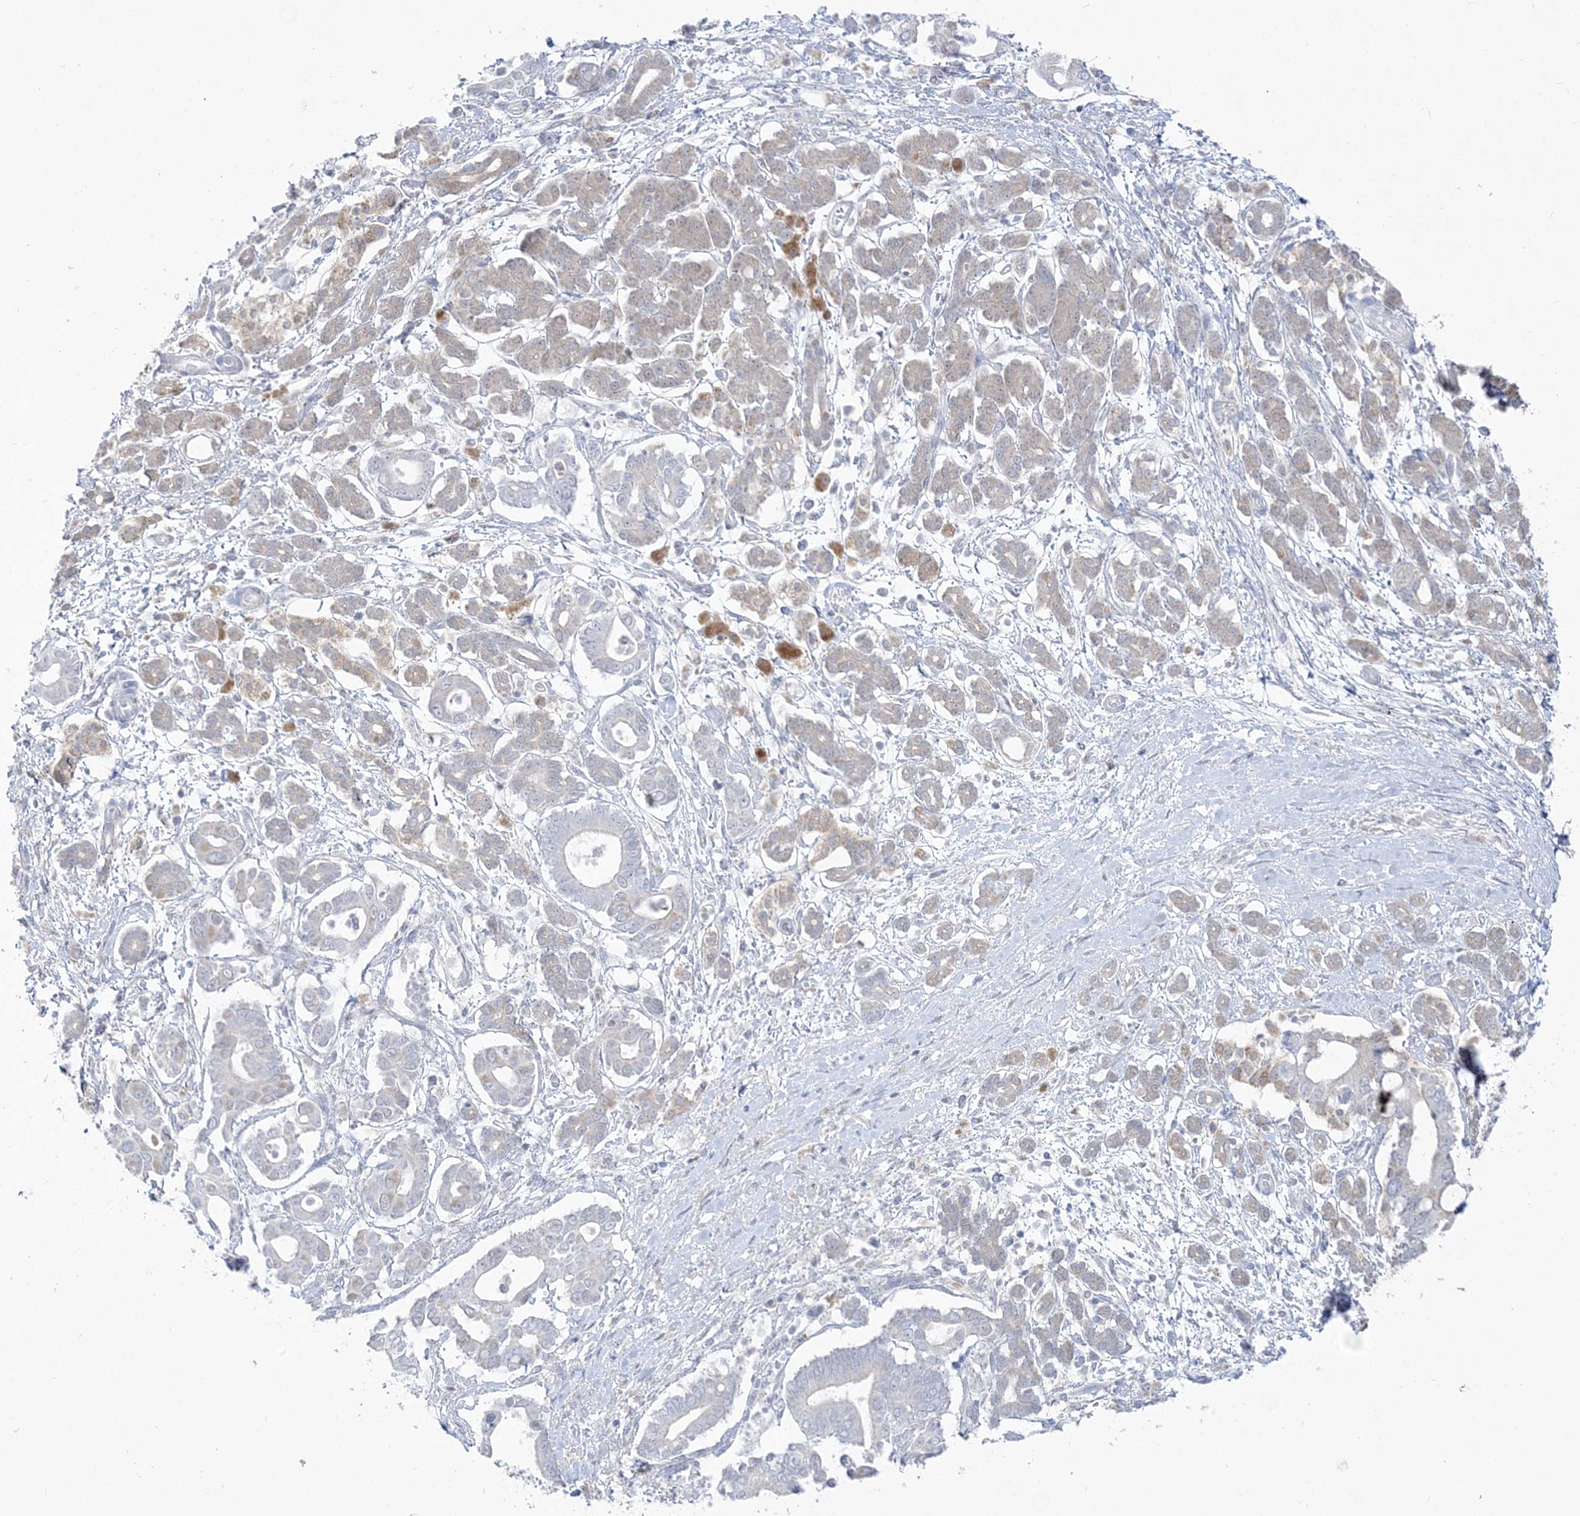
{"staining": {"intensity": "negative", "quantity": "none", "location": "none"}, "tissue": "pancreatic cancer", "cell_type": "Tumor cells", "image_type": "cancer", "snomed": [{"axis": "morphology", "description": "Adenocarcinoma, NOS"}, {"axis": "topography", "description": "Pancreas"}], "caption": "Immunohistochemistry histopathology image of neoplastic tissue: pancreatic cancer (adenocarcinoma) stained with DAB demonstrates no significant protein expression in tumor cells.", "gene": "PCBD1", "patient": {"sex": "male", "age": 68}}